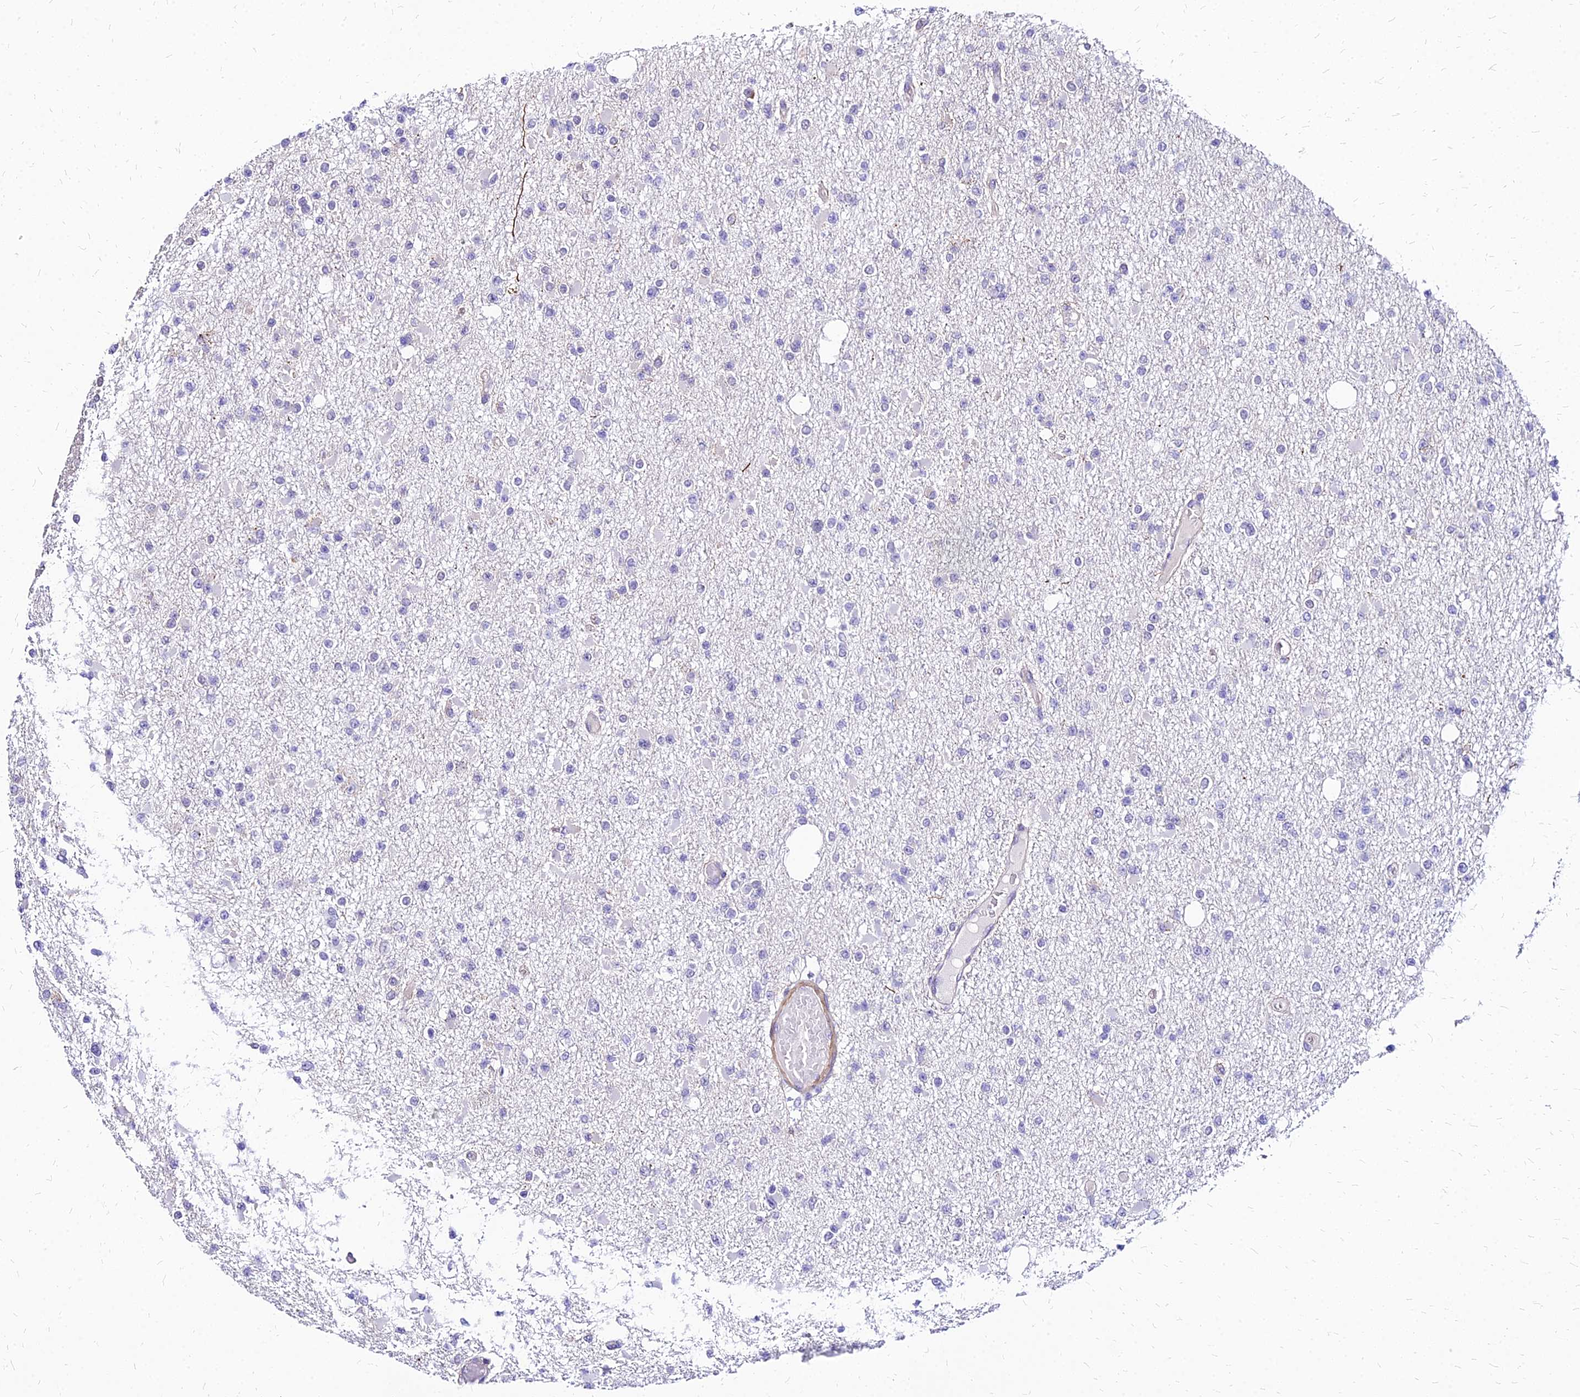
{"staining": {"intensity": "negative", "quantity": "none", "location": "none"}, "tissue": "glioma", "cell_type": "Tumor cells", "image_type": "cancer", "snomed": [{"axis": "morphology", "description": "Glioma, malignant, Low grade"}, {"axis": "topography", "description": "Brain"}], "caption": "High power microscopy micrograph of an immunohistochemistry (IHC) photomicrograph of malignant glioma (low-grade), revealing no significant positivity in tumor cells.", "gene": "YEATS2", "patient": {"sex": "female", "age": 22}}